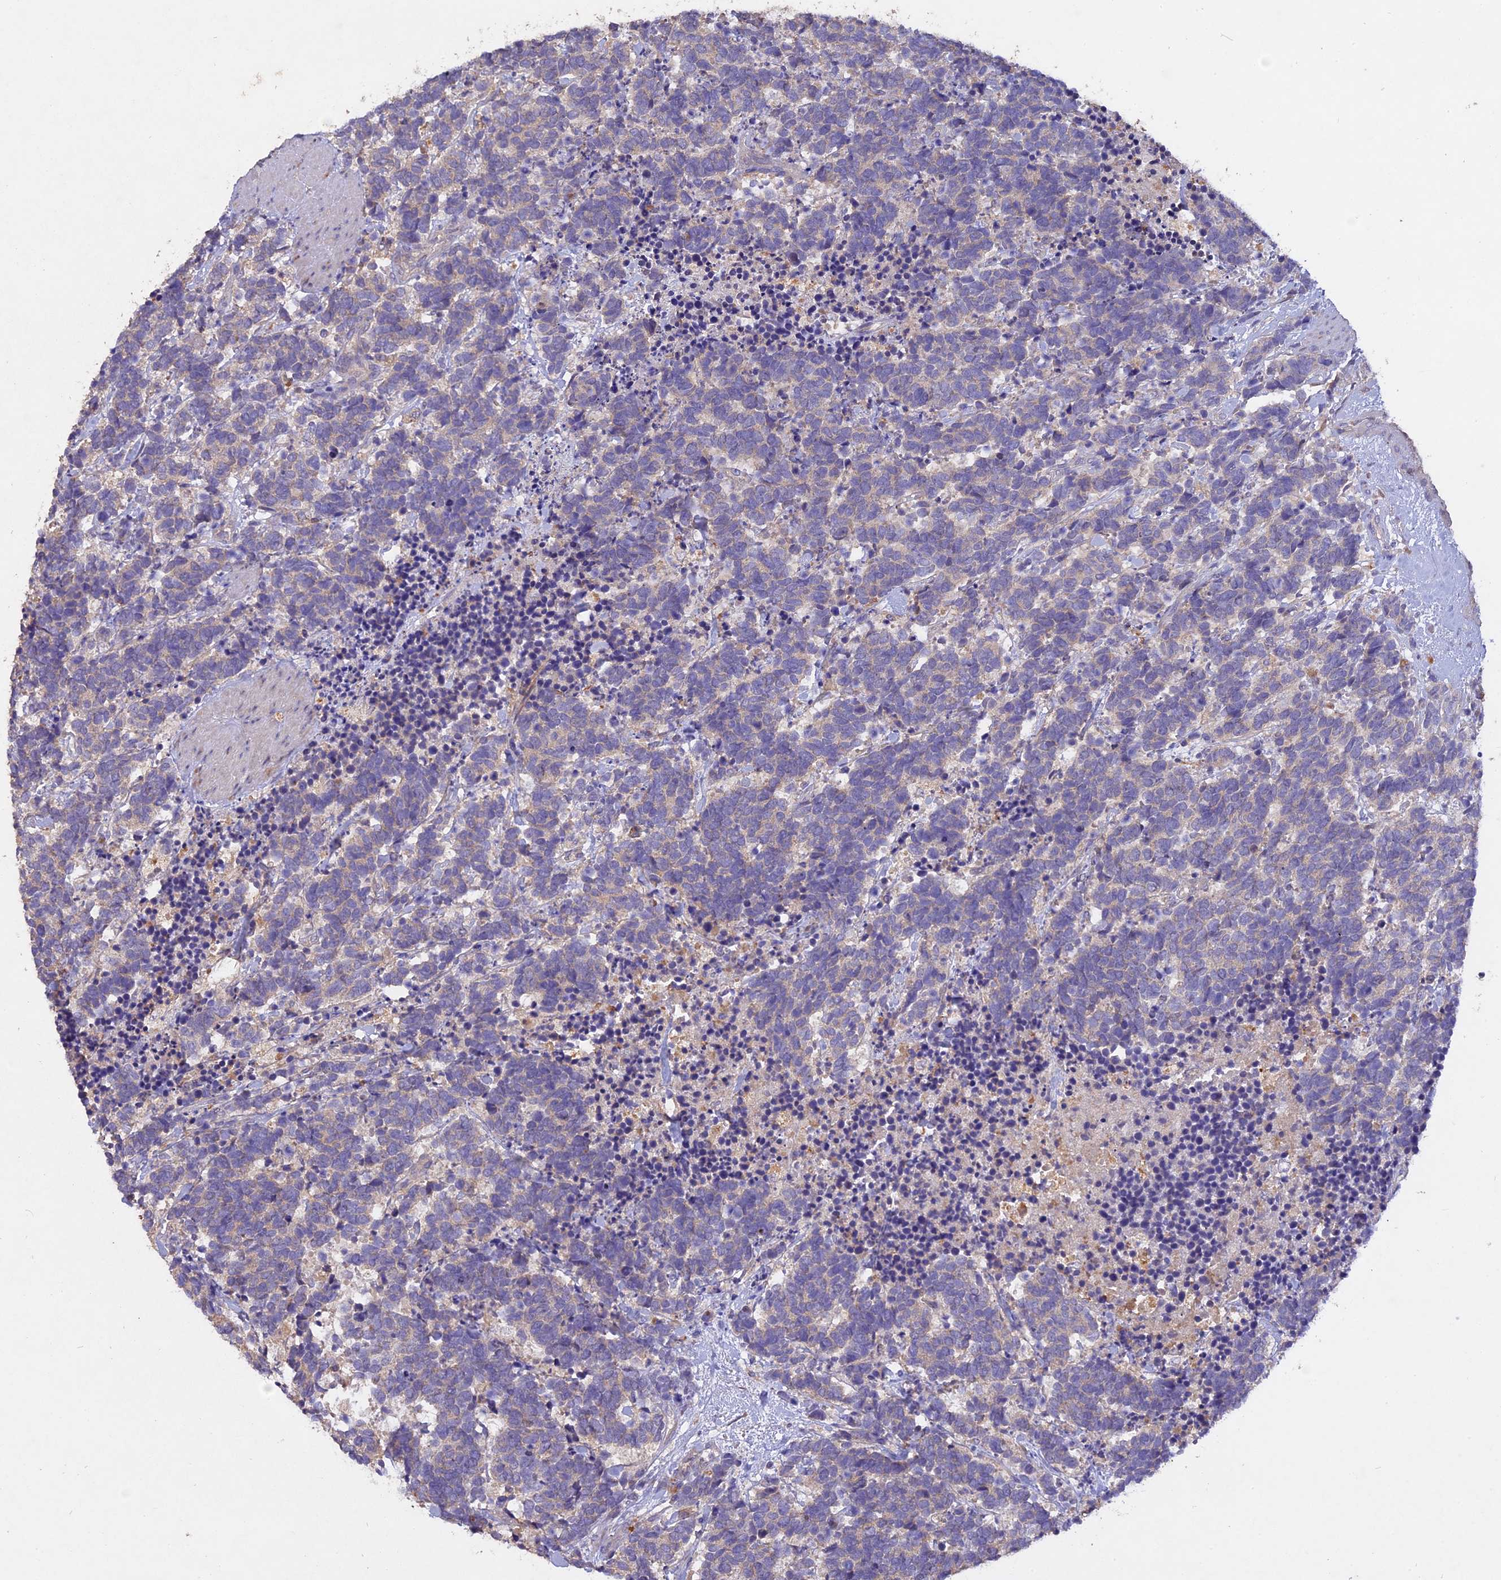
{"staining": {"intensity": "negative", "quantity": "none", "location": "none"}, "tissue": "carcinoid", "cell_type": "Tumor cells", "image_type": "cancer", "snomed": [{"axis": "morphology", "description": "Carcinoma, NOS"}, {"axis": "morphology", "description": "Carcinoid, malignant, NOS"}, {"axis": "topography", "description": "Prostate"}], "caption": "Human malignant carcinoid stained for a protein using immunohistochemistry (IHC) shows no expression in tumor cells.", "gene": "SLC26A4", "patient": {"sex": "male", "age": 57}}